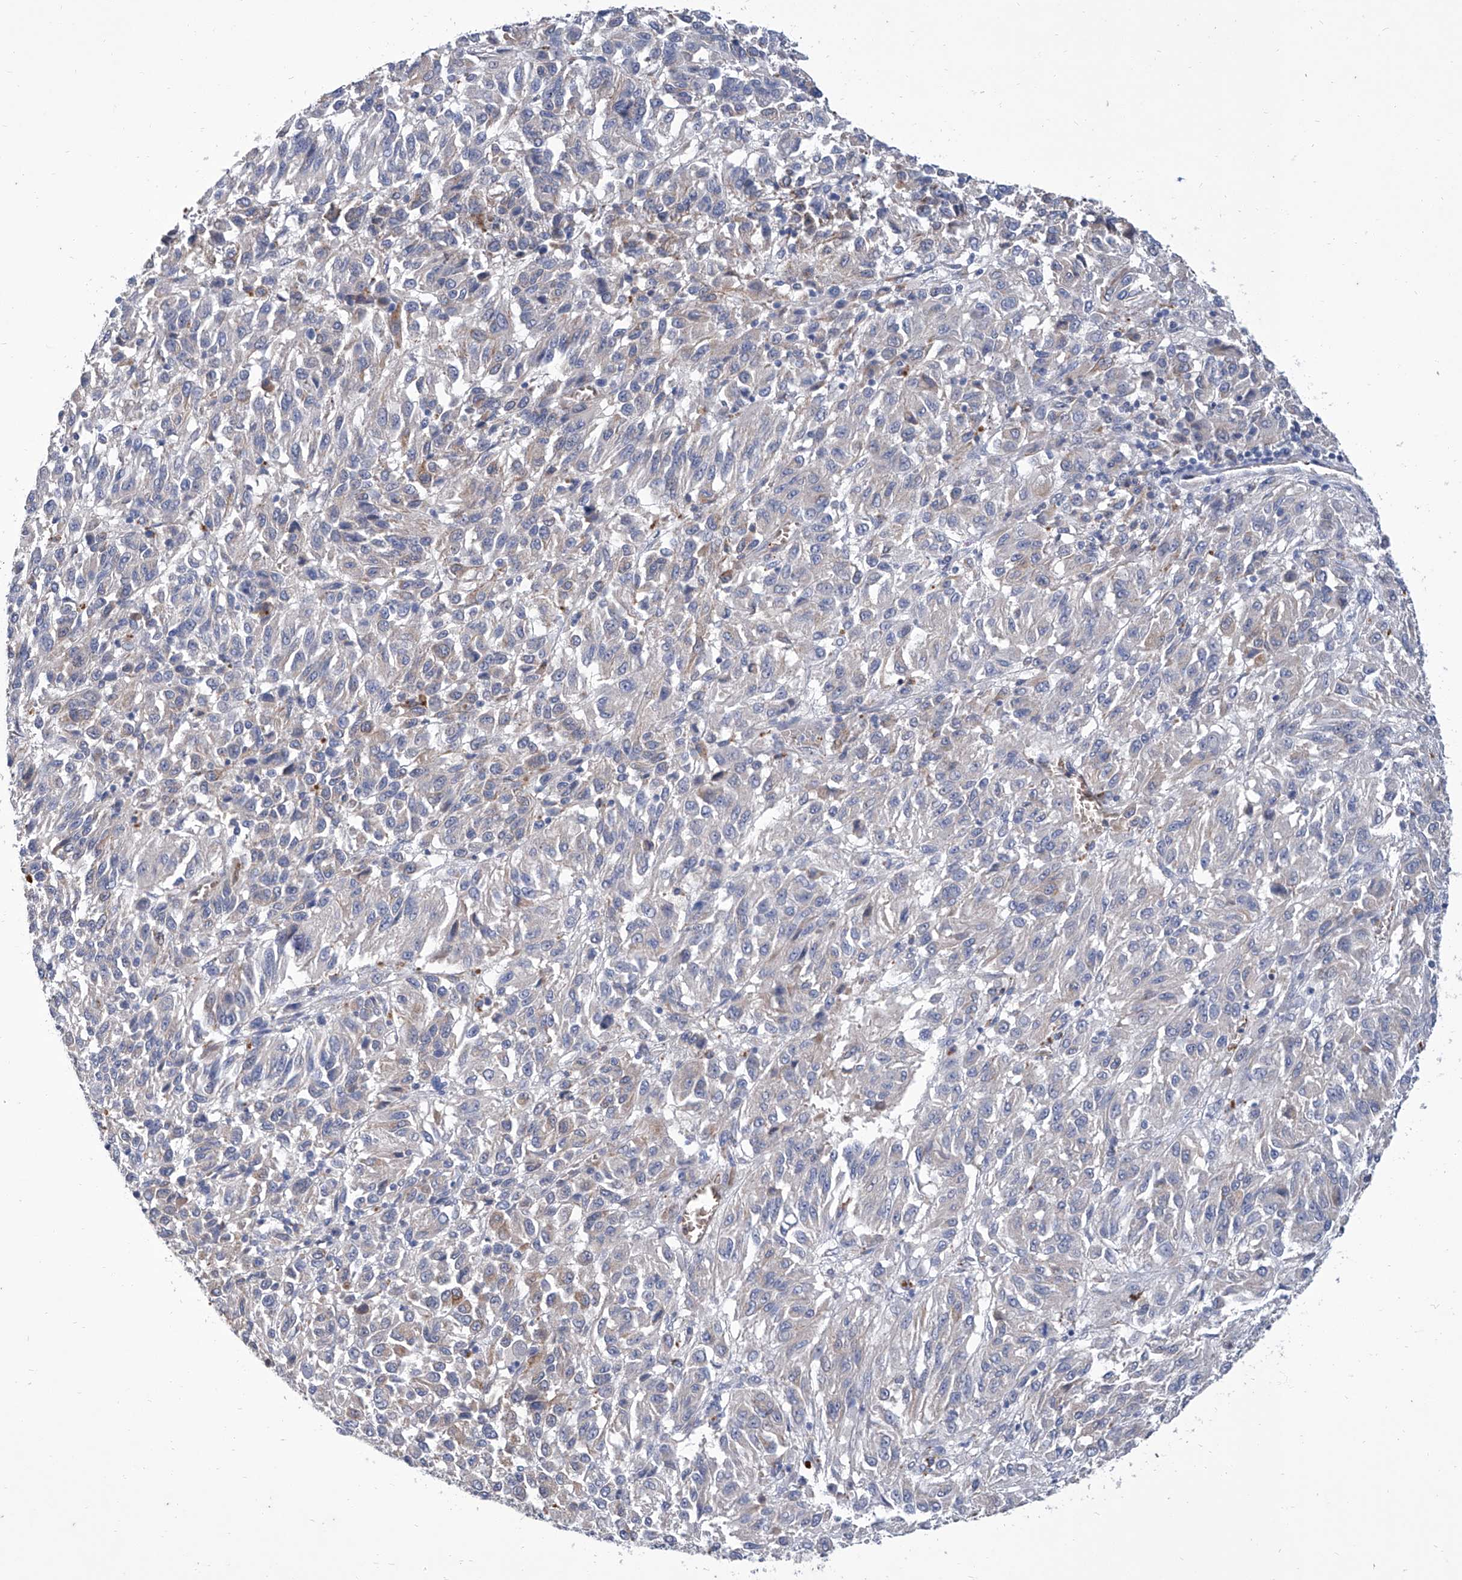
{"staining": {"intensity": "weak", "quantity": "<25%", "location": "cytoplasmic/membranous"}, "tissue": "melanoma", "cell_type": "Tumor cells", "image_type": "cancer", "snomed": [{"axis": "morphology", "description": "Malignant melanoma, Metastatic site"}, {"axis": "topography", "description": "Lung"}], "caption": "Immunohistochemistry image of human malignant melanoma (metastatic site) stained for a protein (brown), which displays no staining in tumor cells.", "gene": "GPT", "patient": {"sex": "male", "age": 64}}